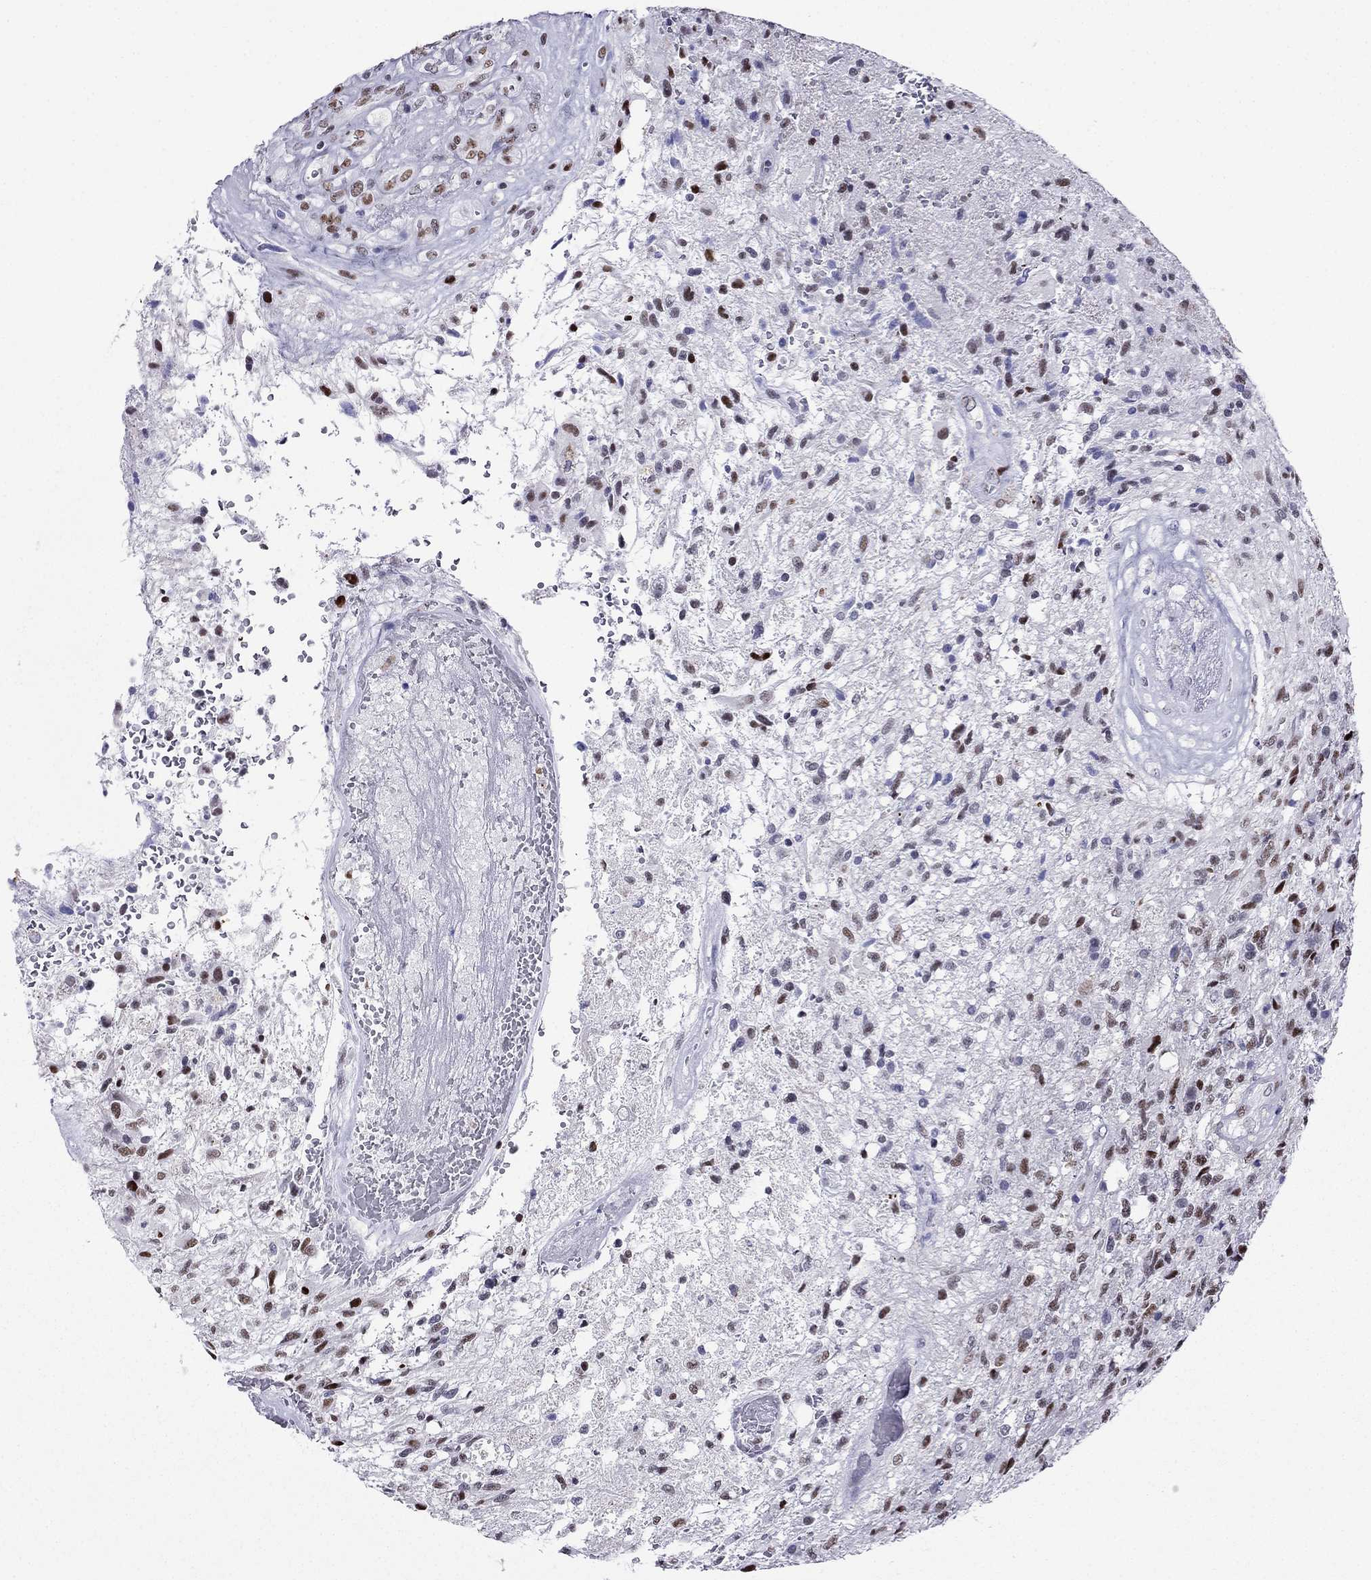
{"staining": {"intensity": "strong", "quantity": ">75%", "location": "nuclear"}, "tissue": "glioma", "cell_type": "Tumor cells", "image_type": "cancer", "snomed": [{"axis": "morphology", "description": "Glioma, malignant, High grade"}, {"axis": "topography", "description": "Brain"}], "caption": "Brown immunohistochemical staining in human glioma reveals strong nuclear staining in about >75% of tumor cells.", "gene": "PPM1G", "patient": {"sex": "male", "age": 56}}